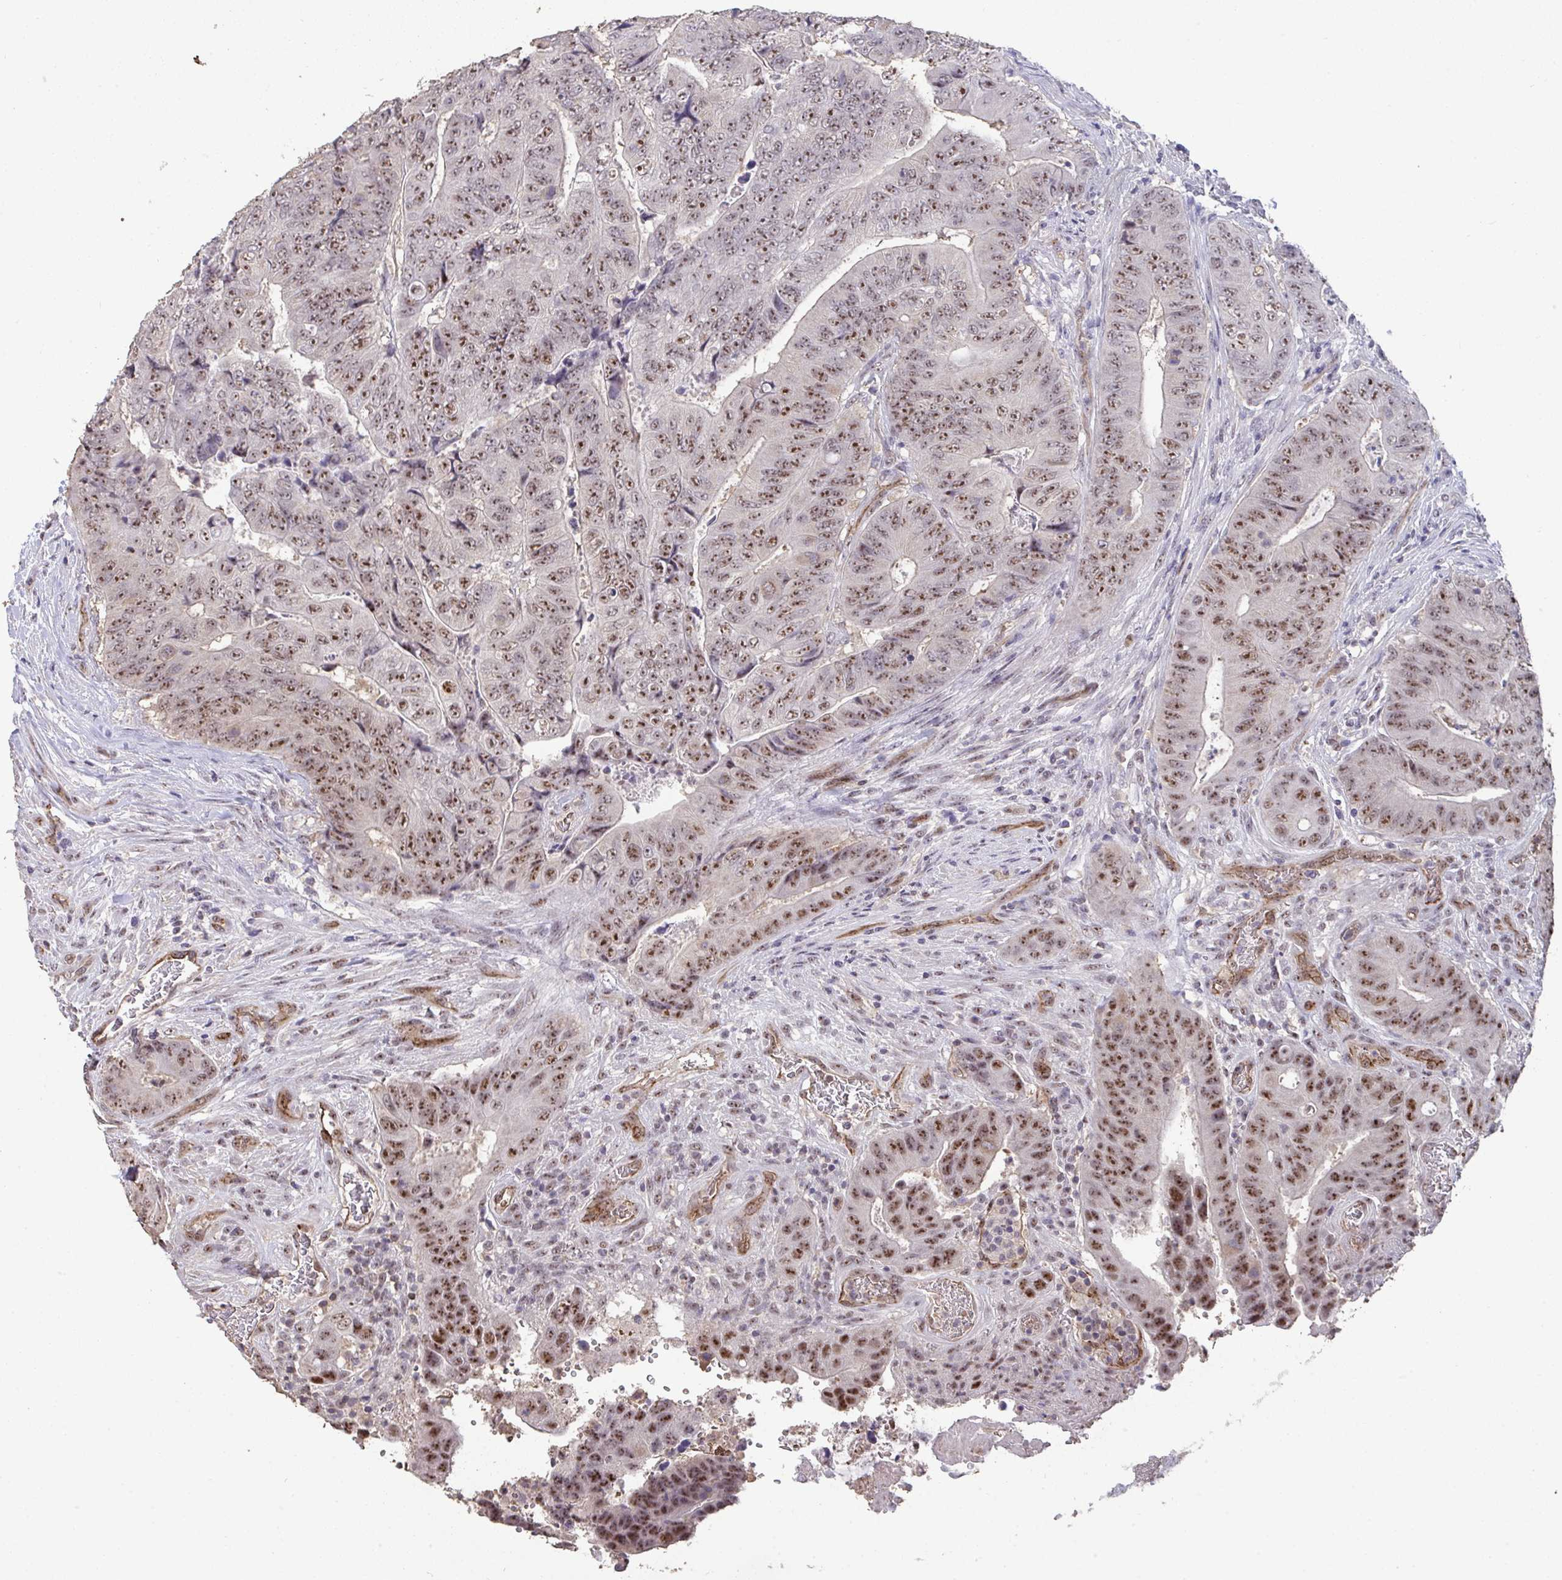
{"staining": {"intensity": "moderate", "quantity": ">75%", "location": "nuclear"}, "tissue": "colorectal cancer", "cell_type": "Tumor cells", "image_type": "cancer", "snomed": [{"axis": "morphology", "description": "Adenocarcinoma, NOS"}, {"axis": "topography", "description": "Colon"}], "caption": "Immunohistochemical staining of human colorectal adenocarcinoma demonstrates medium levels of moderate nuclear staining in approximately >75% of tumor cells.", "gene": "SENP3", "patient": {"sex": "female", "age": 48}}